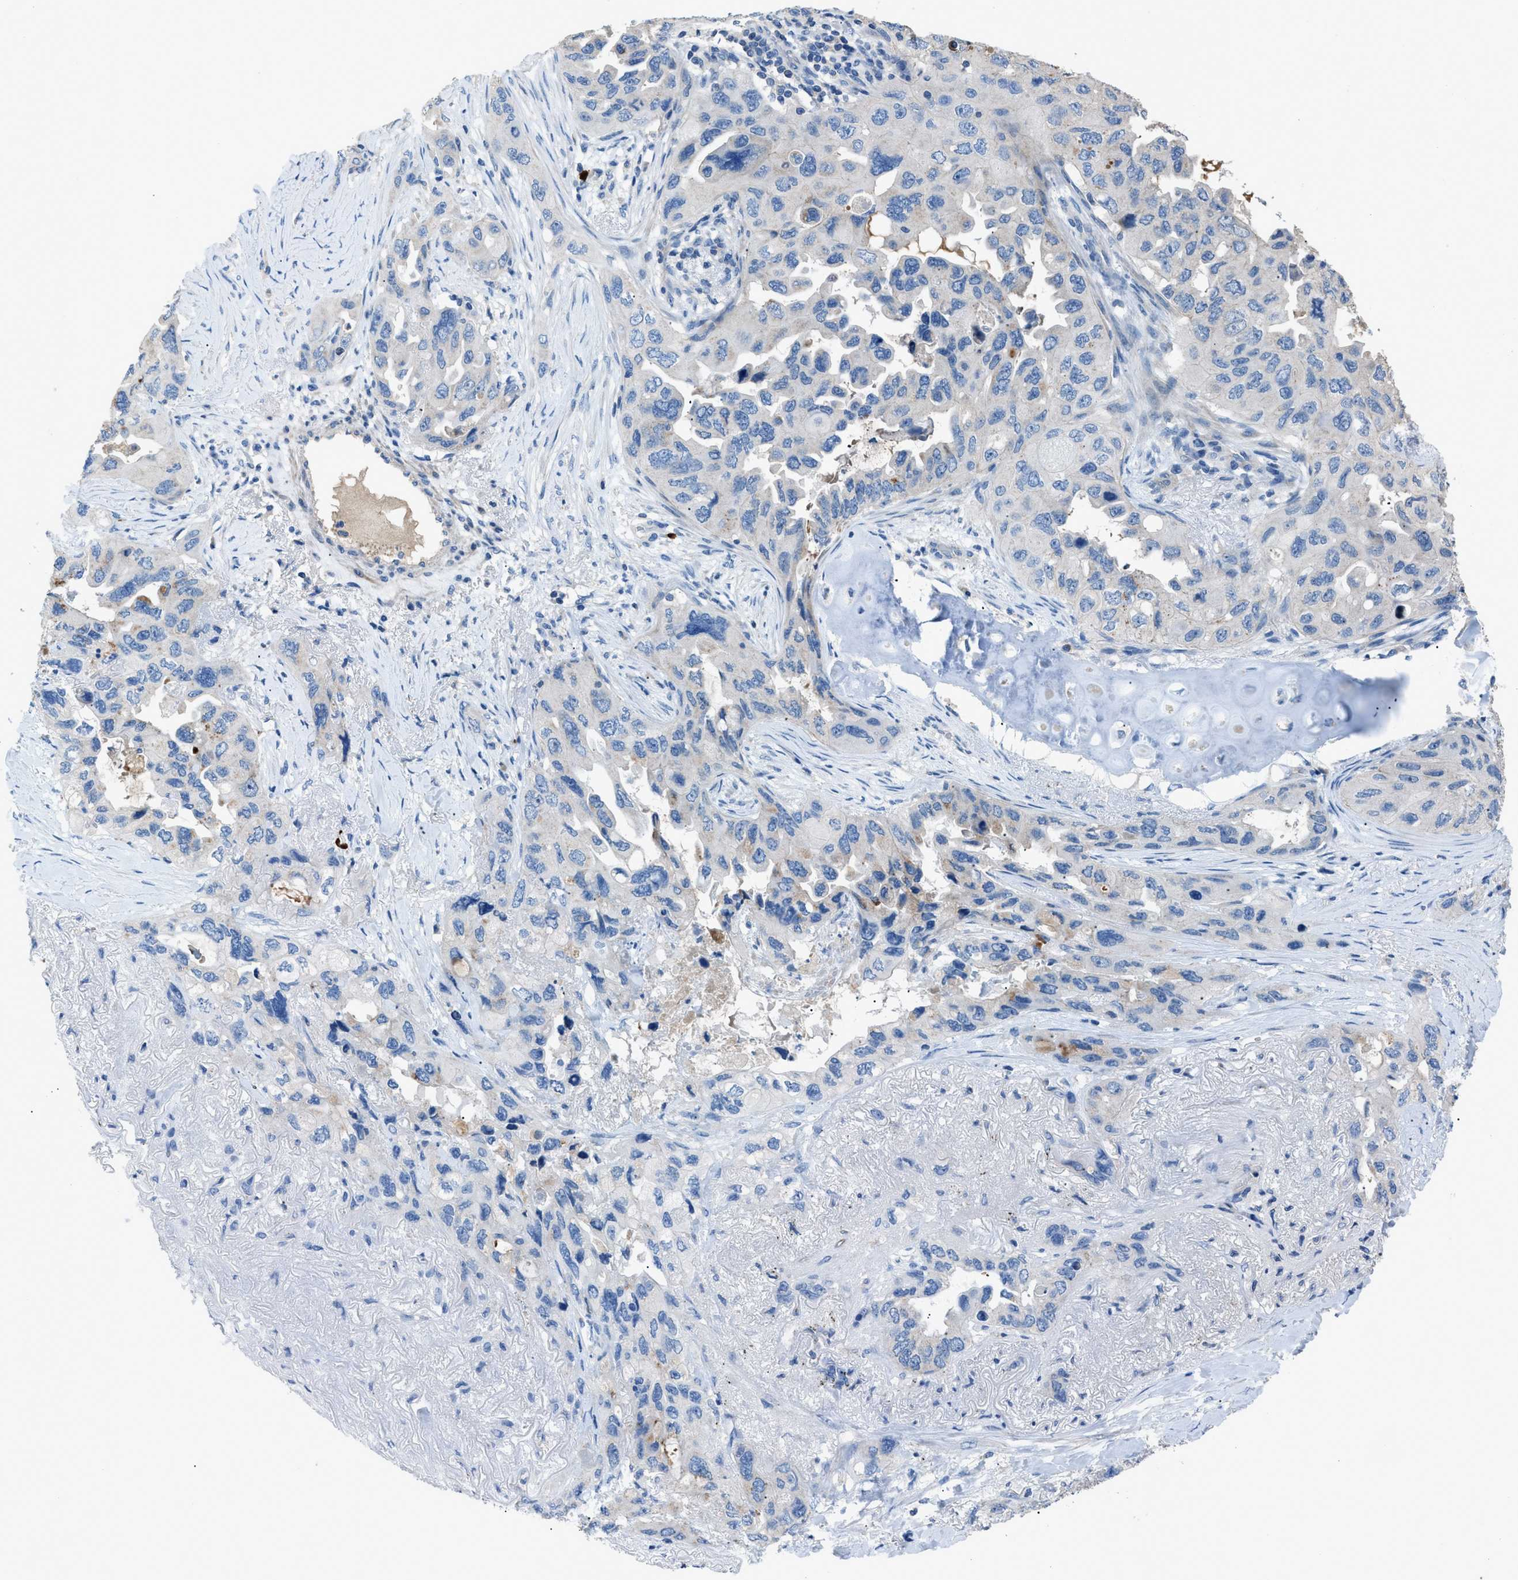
{"staining": {"intensity": "negative", "quantity": "none", "location": "none"}, "tissue": "lung cancer", "cell_type": "Tumor cells", "image_type": "cancer", "snomed": [{"axis": "morphology", "description": "Squamous cell carcinoma, NOS"}, {"axis": "topography", "description": "Lung"}], "caption": "Micrograph shows no significant protein expression in tumor cells of squamous cell carcinoma (lung). Brightfield microscopy of IHC stained with DAB (3,3'-diaminobenzidine) (brown) and hematoxylin (blue), captured at high magnification.", "gene": "SGCZ", "patient": {"sex": "female", "age": 73}}